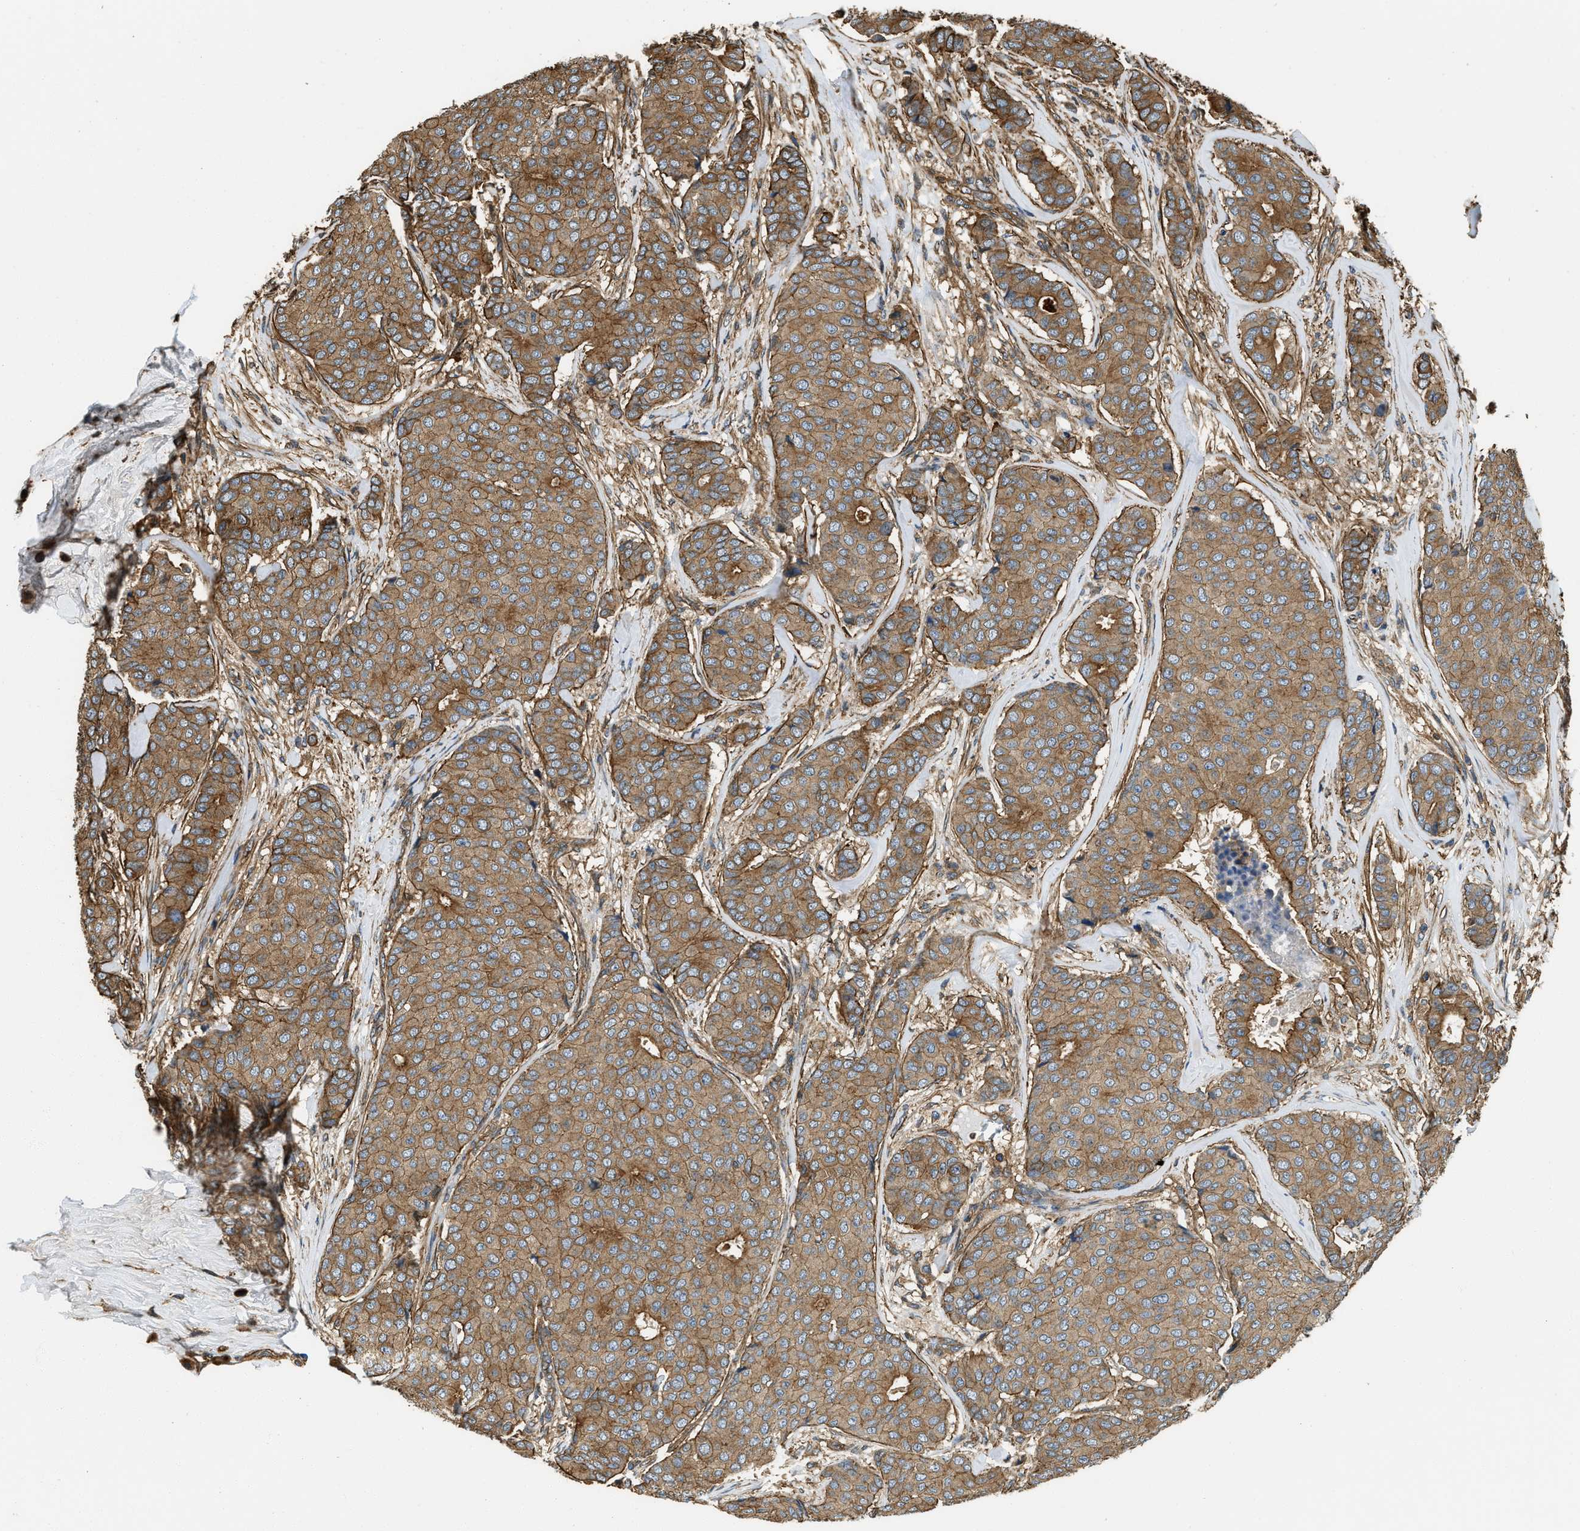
{"staining": {"intensity": "moderate", "quantity": ">75%", "location": "cytoplasmic/membranous"}, "tissue": "breast cancer", "cell_type": "Tumor cells", "image_type": "cancer", "snomed": [{"axis": "morphology", "description": "Duct carcinoma"}, {"axis": "topography", "description": "Breast"}], "caption": "Infiltrating ductal carcinoma (breast) stained with DAB IHC shows medium levels of moderate cytoplasmic/membranous staining in about >75% of tumor cells. The staining is performed using DAB (3,3'-diaminobenzidine) brown chromogen to label protein expression. The nuclei are counter-stained blue using hematoxylin.", "gene": "YARS1", "patient": {"sex": "female", "age": 75}}